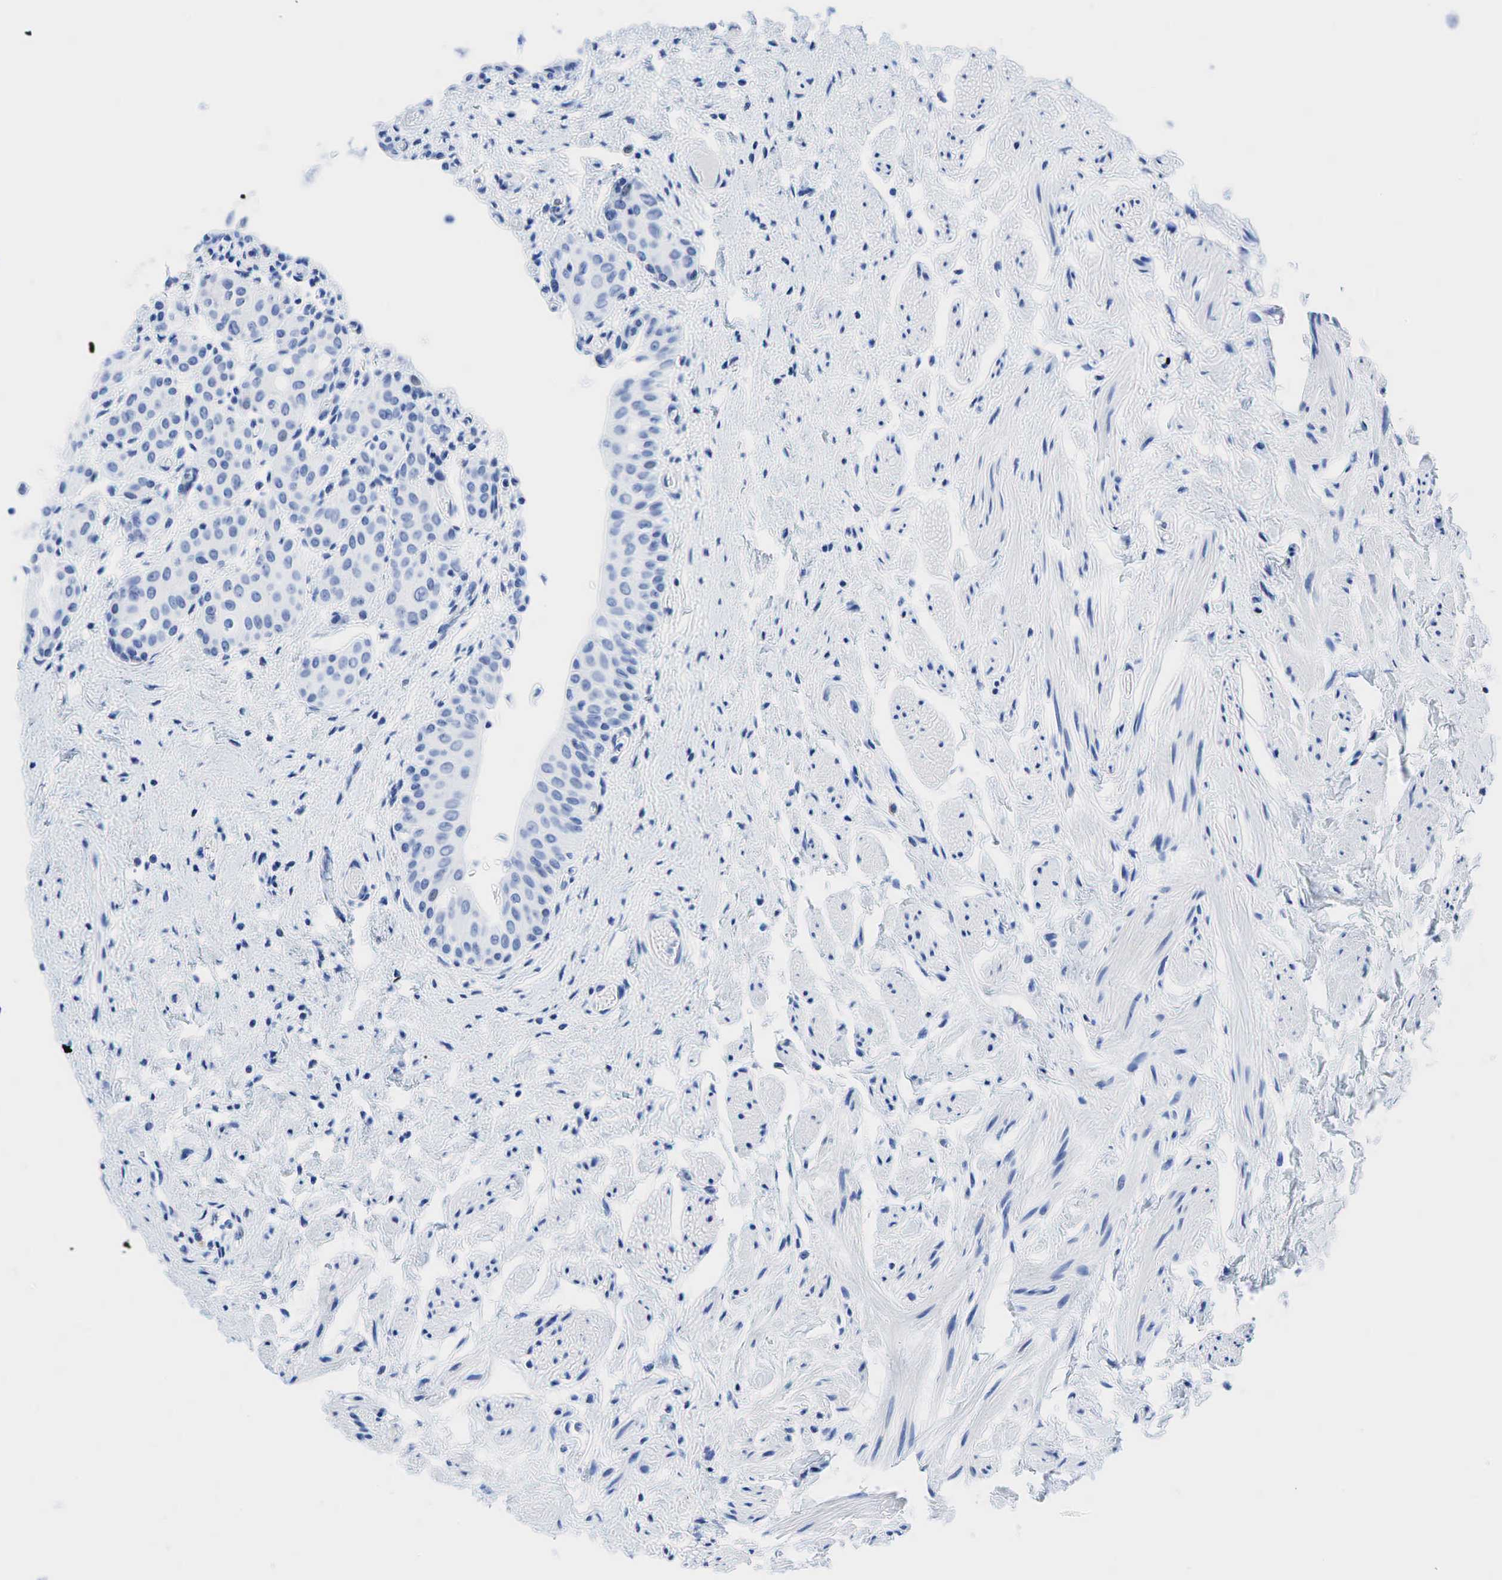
{"staining": {"intensity": "negative", "quantity": "none", "location": "none"}, "tissue": "urinary bladder", "cell_type": "Urothelial cells", "image_type": "normal", "snomed": [{"axis": "morphology", "description": "Normal tissue, NOS"}, {"axis": "topography", "description": "Urinary bladder"}], "caption": "Immunohistochemical staining of unremarkable human urinary bladder reveals no significant expression in urothelial cells. Brightfield microscopy of immunohistochemistry (IHC) stained with DAB (3,3'-diaminobenzidine) (brown) and hematoxylin (blue), captured at high magnification.", "gene": "INHA", "patient": {"sex": "male", "age": 72}}